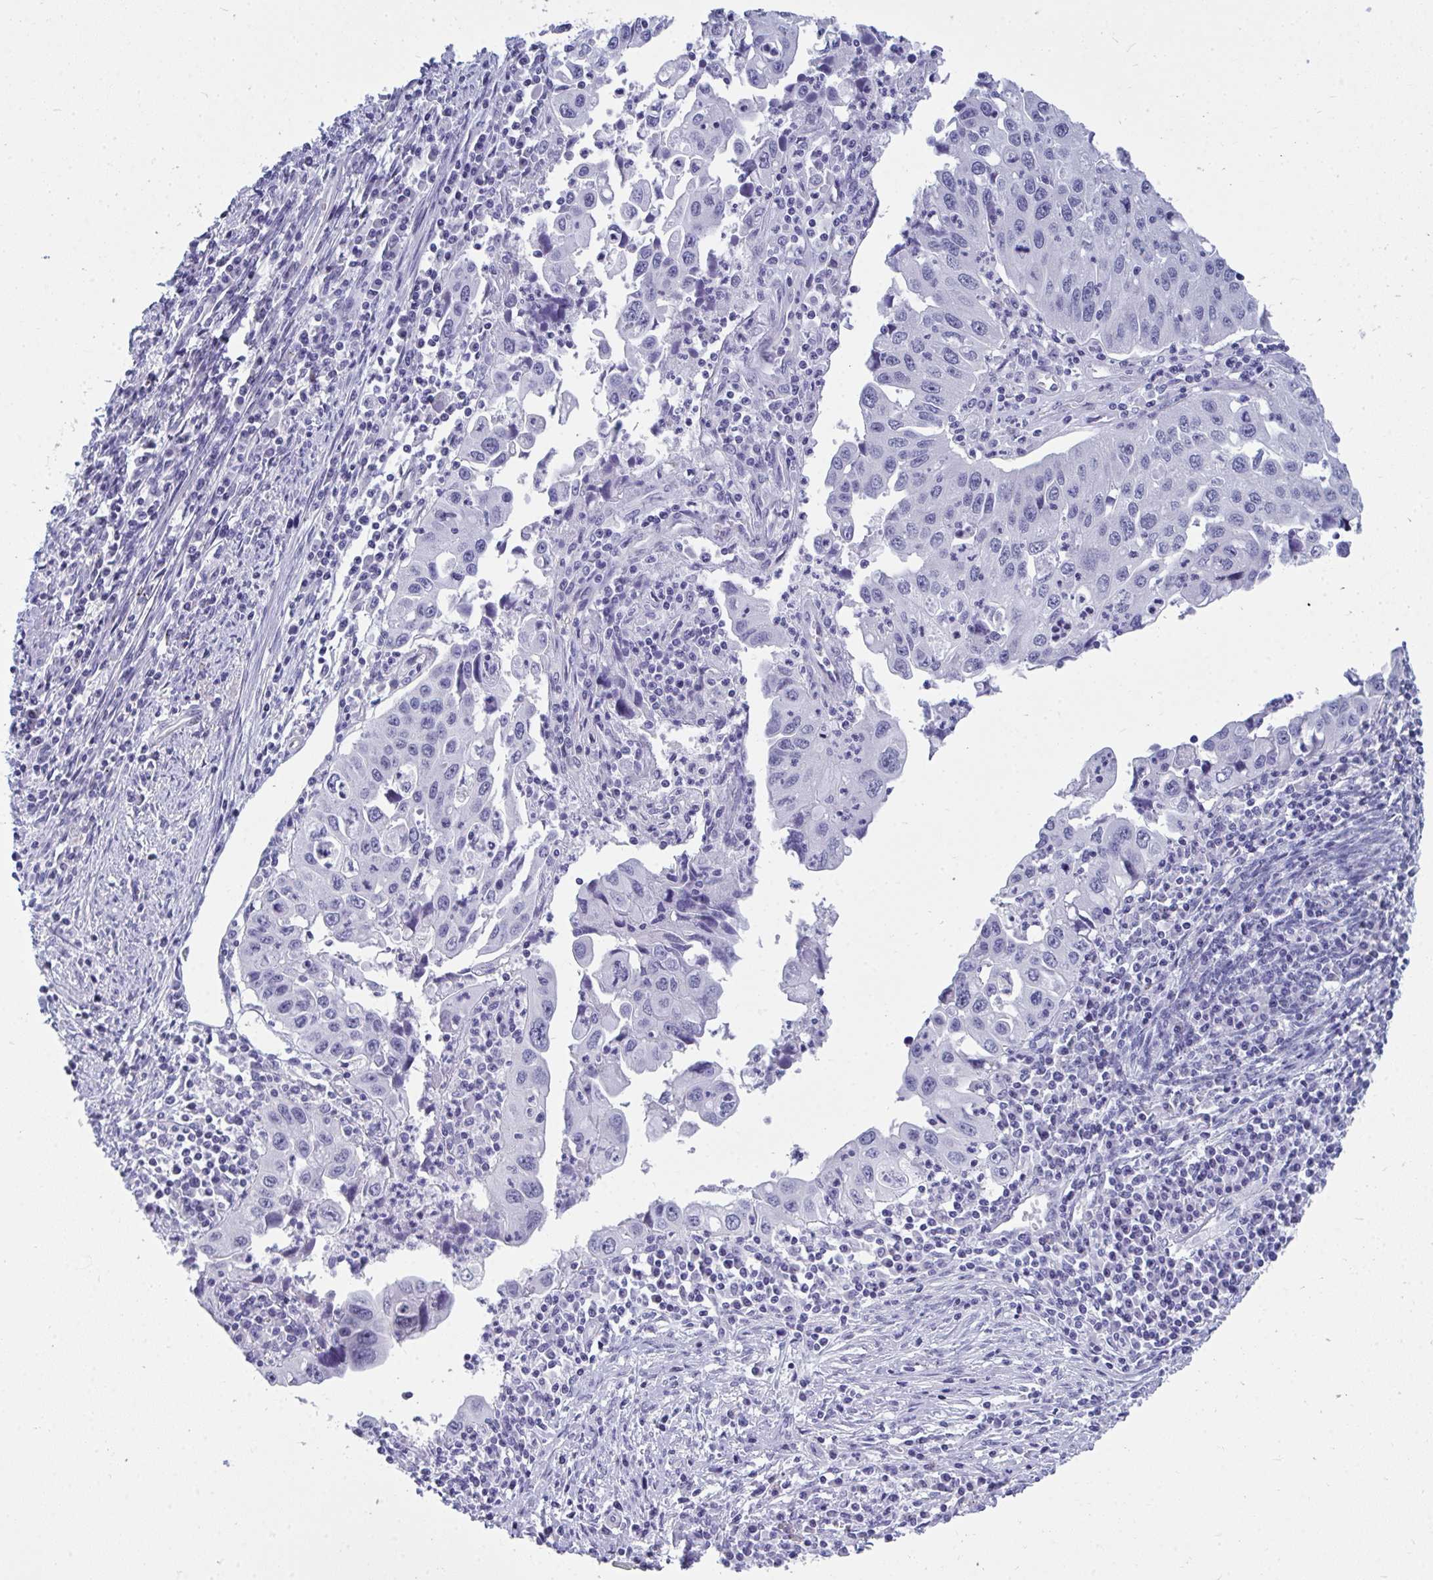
{"staining": {"intensity": "negative", "quantity": "none", "location": "none"}, "tissue": "endometrial cancer", "cell_type": "Tumor cells", "image_type": "cancer", "snomed": [{"axis": "morphology", "description": "Adenocarcinoma, NOS"}, {"axis": "topography", "description": "Uterus"}], "caption": "Immunohistochemical staining of human endometrial cancer shows no significant staining in tumor cells.", "gene": "TSBP1", "patient": {"sex": "female", "age": 62}}